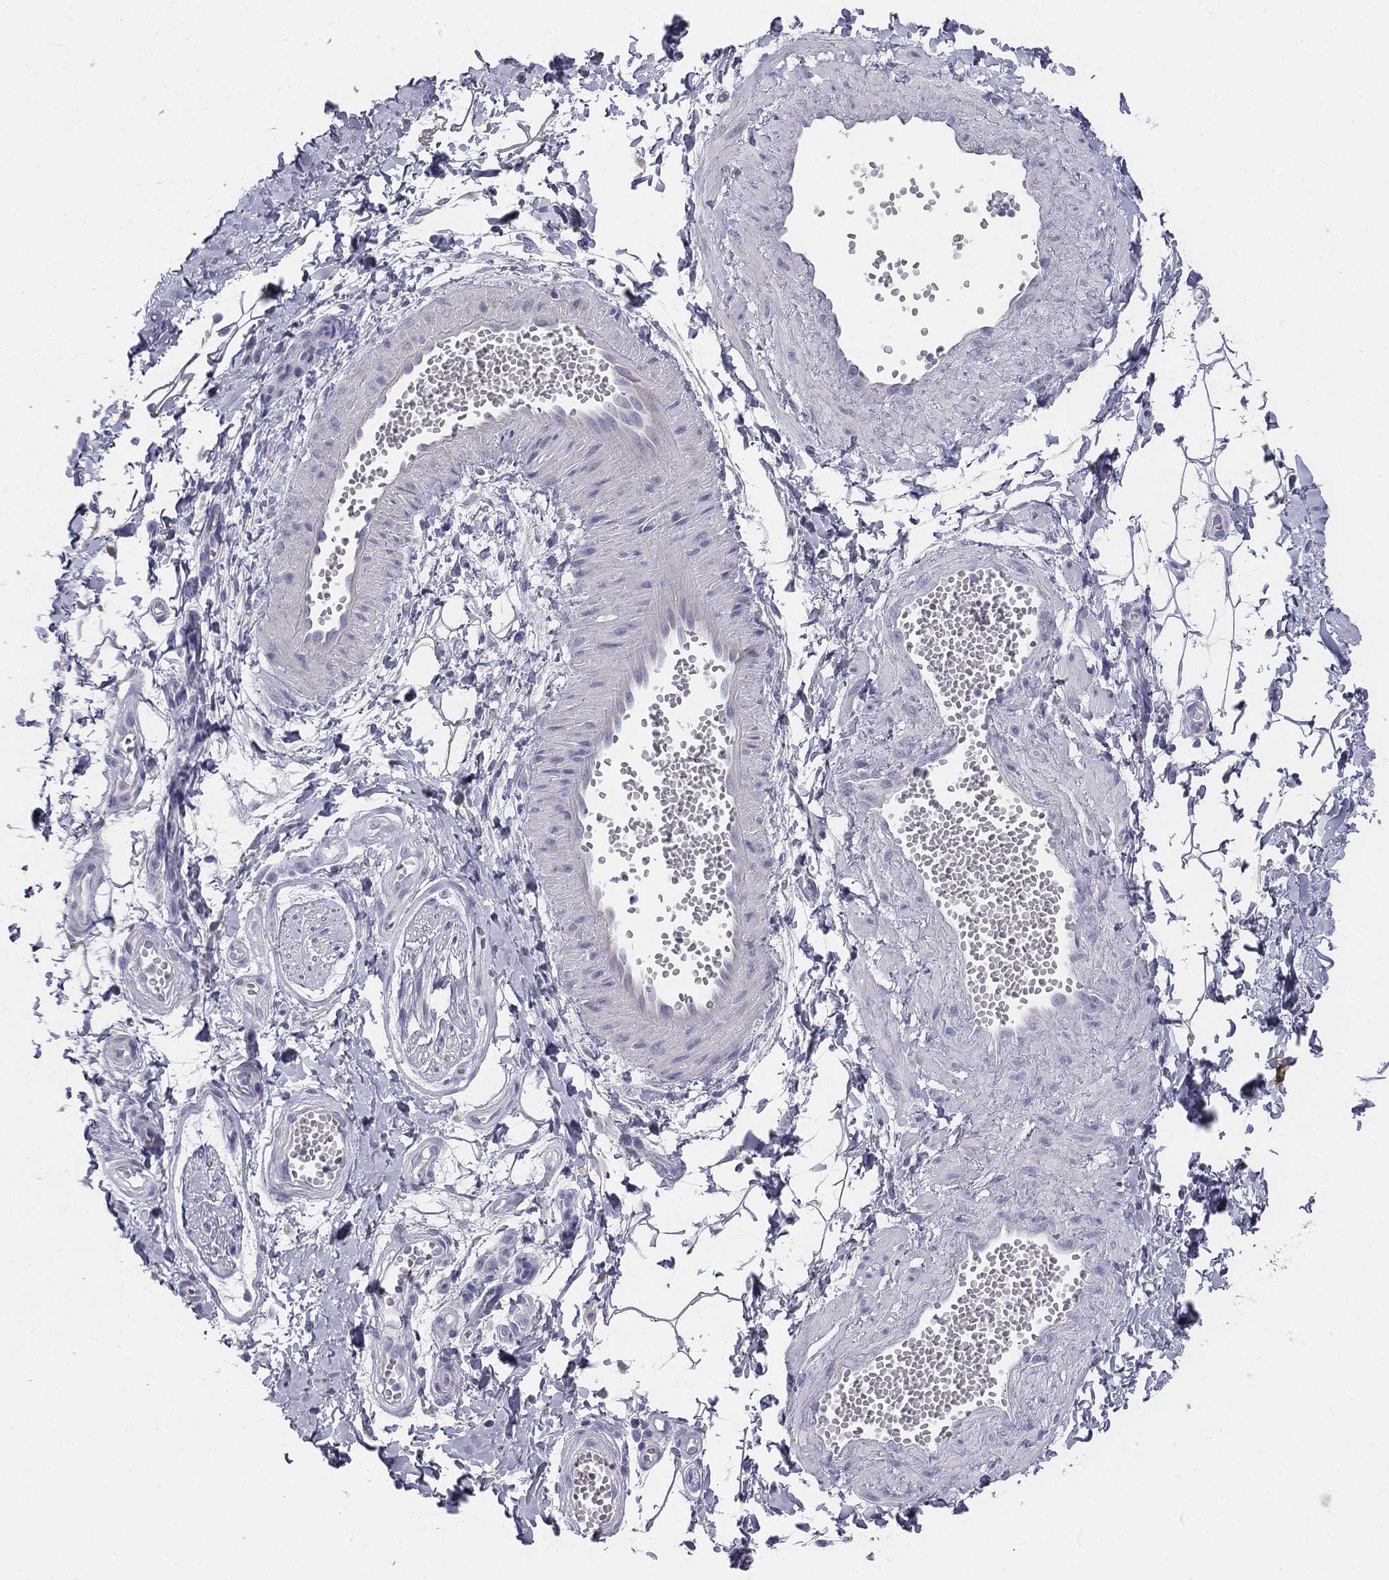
{"staining": {"intensity": "negative", "quantity": "none", "location": "none"}, "tissue": "adipose tissue", "cell_type": "Adipocytes", "image_type": "normal", "snomed": [{"axis": "morphology", "description": "Normal tissue, NOS"}, {"axis": "topography", "description": "Smooth muscle"}, {"axis": "topography", "description": "Peripheral nerve tissue"}], "caption": "Adipocytes show no significant staining in unremarkable adipose tissue. (DAB (3,3'-diaminobenzidine) immunohistochemistry with hematoxylin counter stain).", "gene": "ALOXE3", "patient": {"sex": "male", "age": 22}}